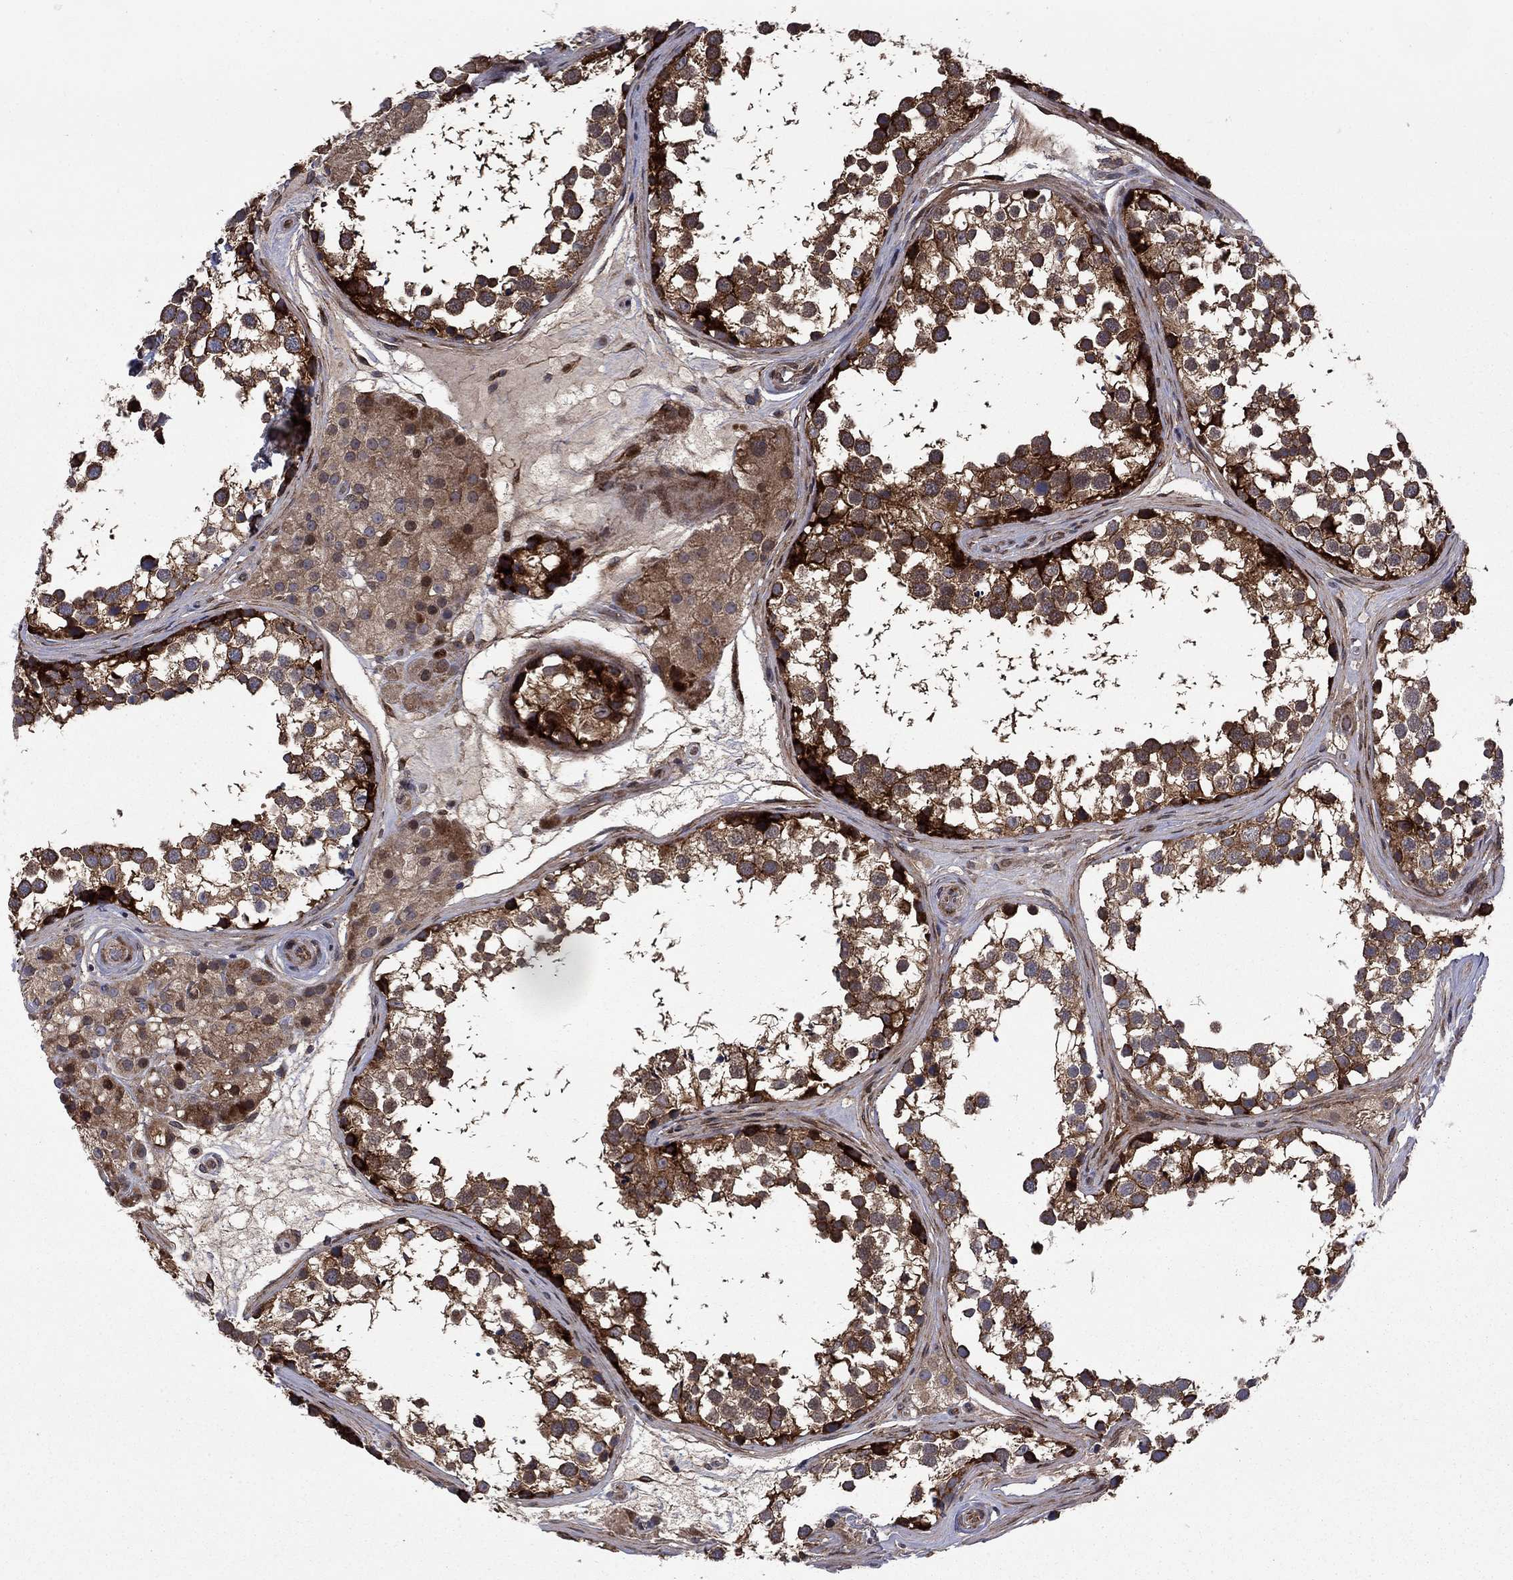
{"staining": {"intensity": "moderate", "quantity": "25%-75%", "location": "cytoplasmic/membranous"}, "tissue": "testis", "cell_type": "Cells in seminiferous ducts", "image_type": "normal", "snomed": [{"axis": "morphology", "description": "Normal tissue, NOS"}, {"axis": "morphology", "description": "Seminoma, NOS"}, {"axis": "topography", "description": "Testis"}], "caption": "A photomicrograph of human testis stained for a protein exhibits moderate cytoplasmic/membranous brown staining in cells in seminiferous ducts.", "gene": "HDAC4", "patient": {"sex": "male", "age": 65}}